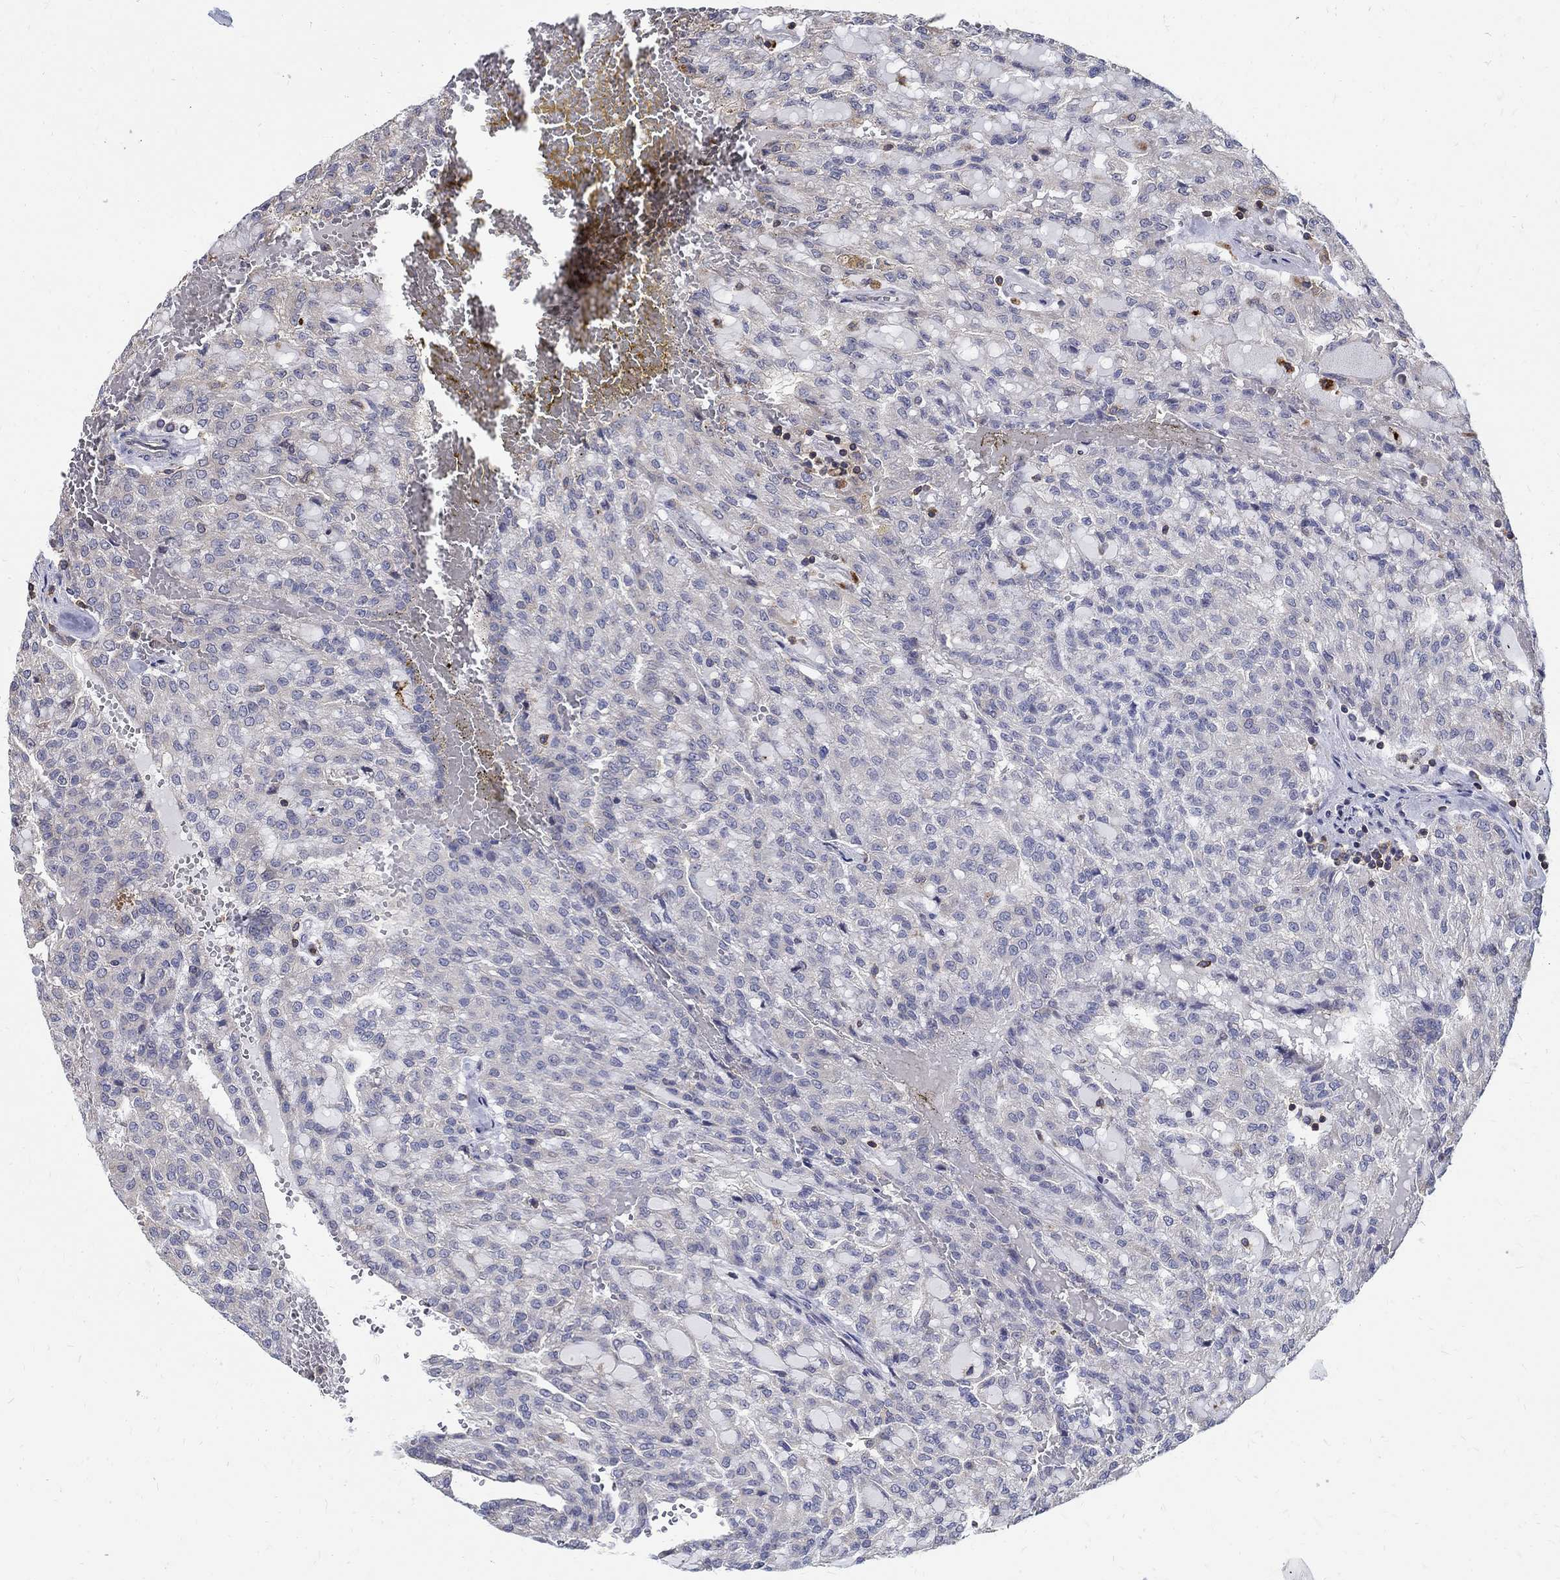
{"staining": {"intensity": "negative", "quantity": "none", "location": "none"}, "tissue": "renal cancer", "cell_type": "Tumor cells", "image_type": "cancer", "snomed": [{"axis": "morphology", "description": "Adenocarcinoma, NOS"}, {"axis": "topography", "description": "Kidney"}], "caption": "Tumor cells show no significant staining in renal cancer (adenocarcinoma). (DAB (3,3'-diaminobenzidine) immunohistochemistry visualized using brightfield microscopy, high magnification).", "gene": "AGAP2", "patient": {"sex": "male", "age": 63}}